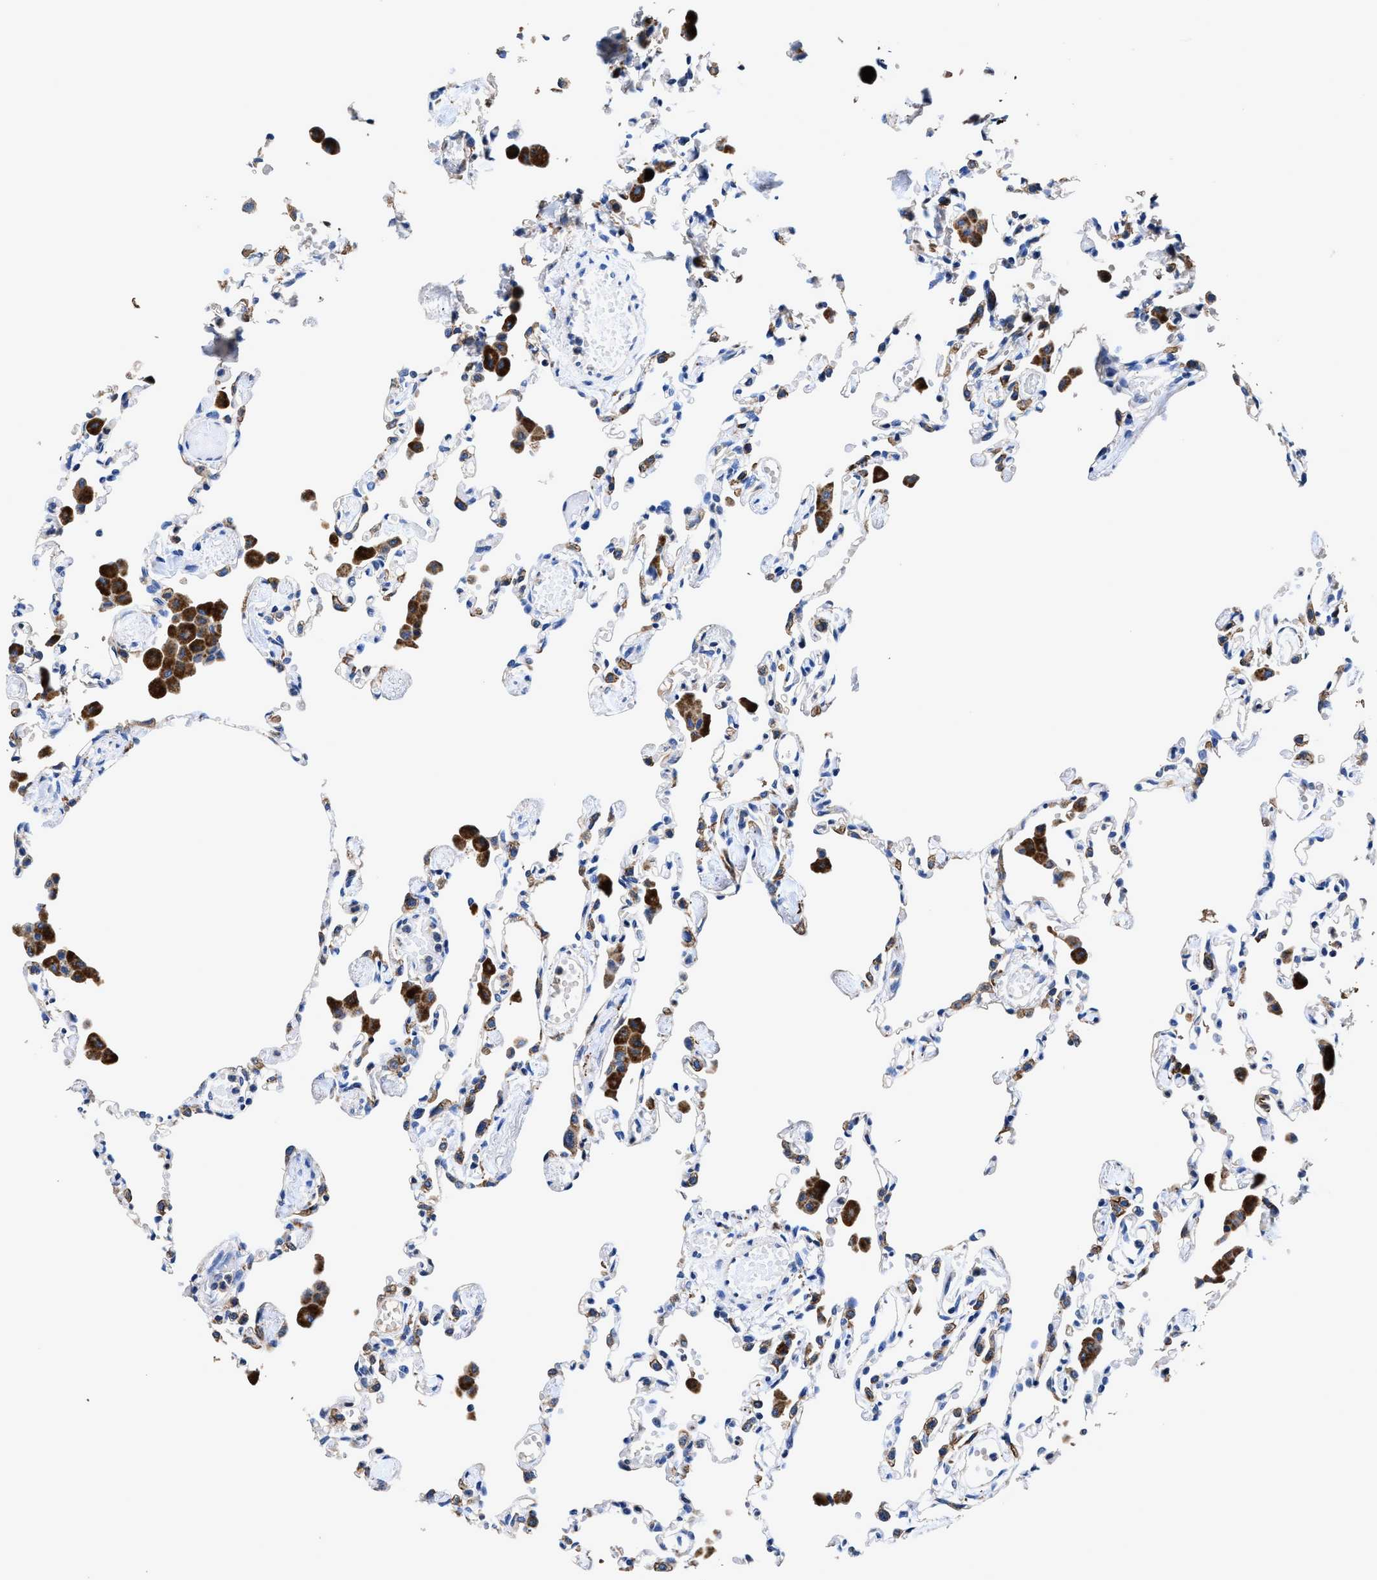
{"staining": {"intensity": "moderate", "quantity": "<25%", "location": "cytoplasmic/membranous"}, "tissue": "lung", "cell_type": "Alveolar cells", "image_type": "normal", "snomed": [{"axis": "morphology", "description": "Normal tissue, NOS"}, {"axis": "topography", "description": "Bronchus"}, {"axis": "topography", "description": "Lung"}], "caption": "Lung was stained to show a protein in brown. There is low levels of moderate cytoplasmic/membranous positivity in about <25% of alveolar cells. Using DAB (3,3'-diaminobenzidine) (brown) and hematoxylin (blue) stains, captured at high magnification using brightfield microscopy.", "gene": "UBR4", "patient": {"sex": "female", "age": 49}}